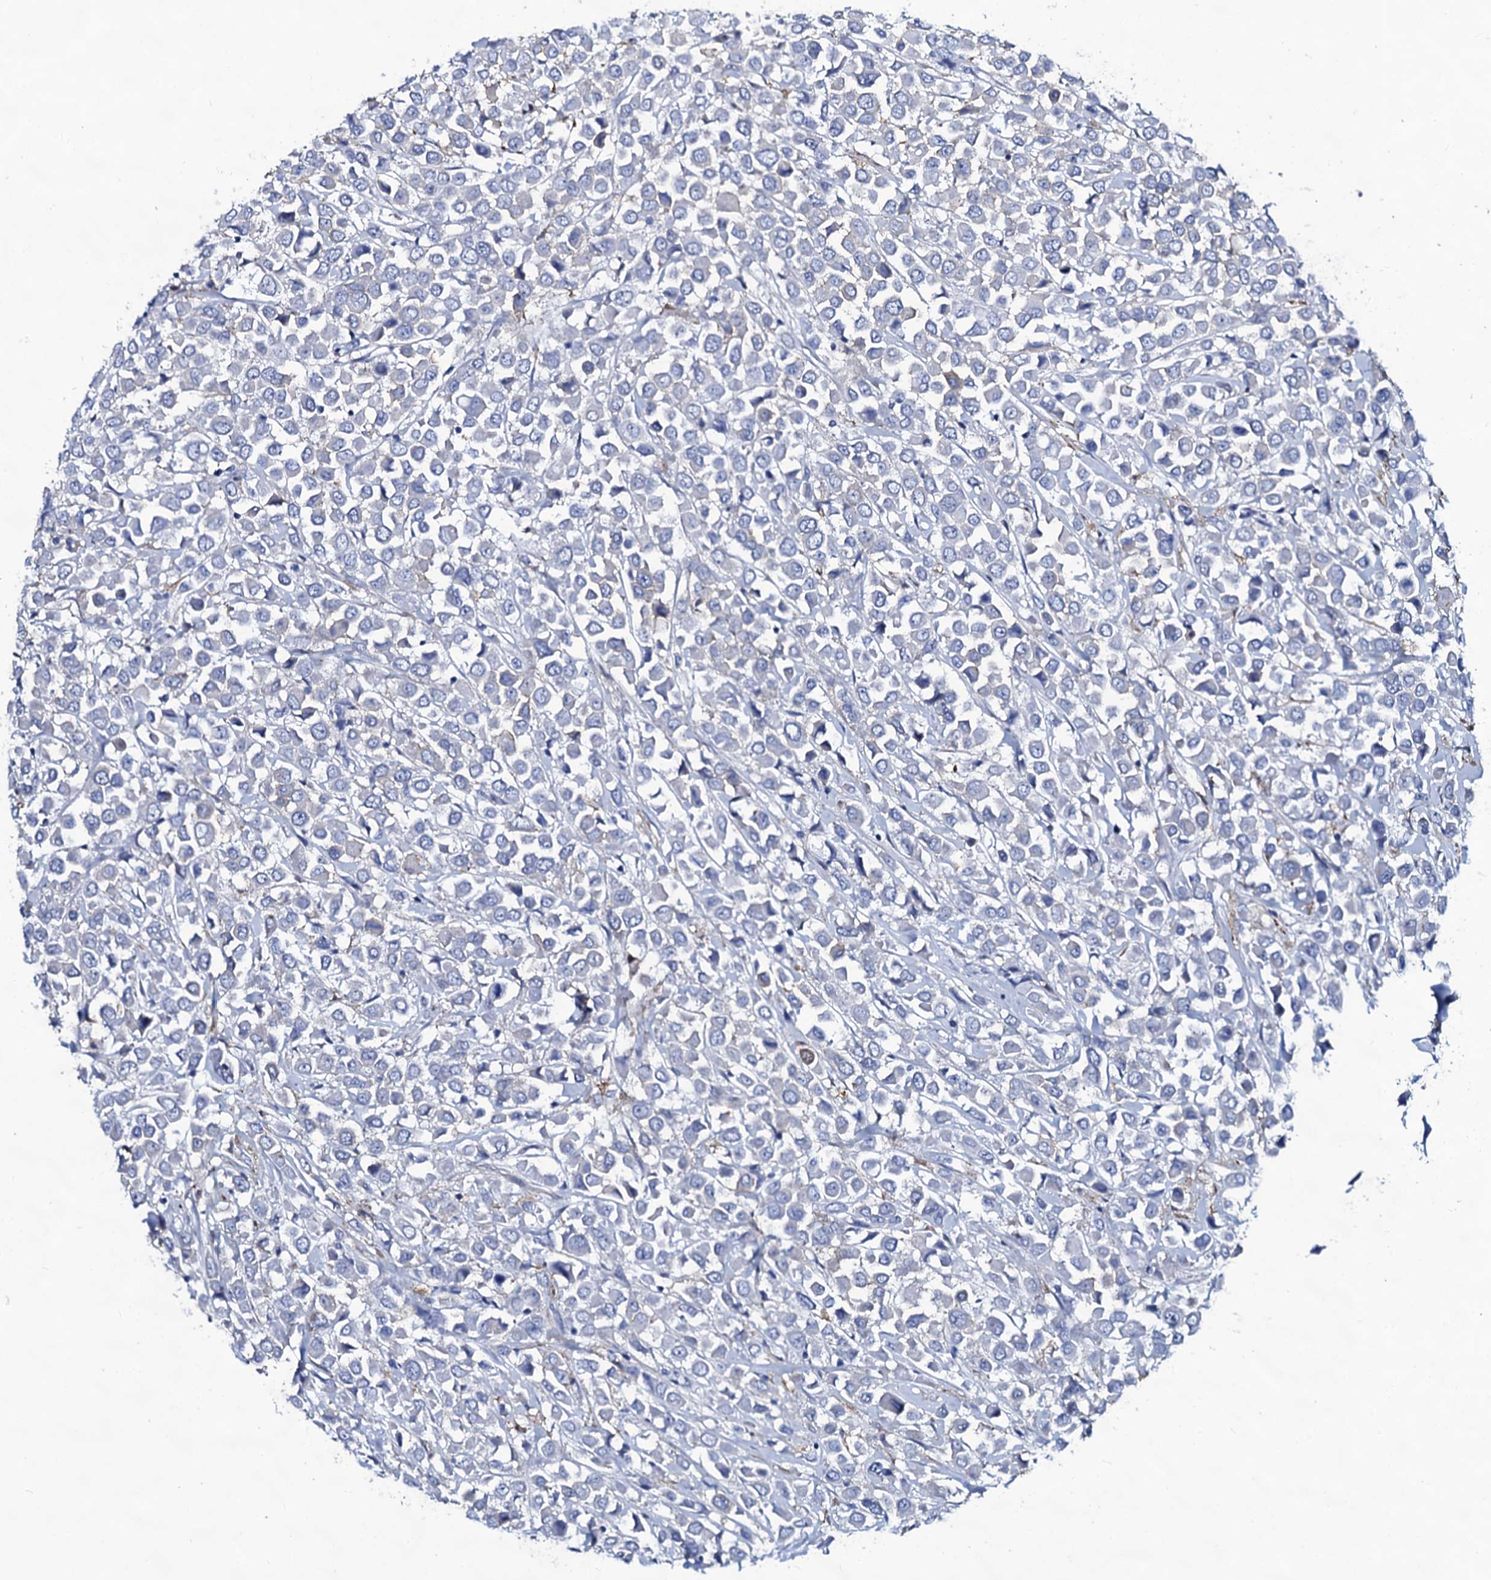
{"staining": {"intensity": "negative", "quantity": "none", "location": "none"}, "tissue": "breast cancer", "cell_type": "Tumor cells", "image_type": "cancer", "snomed": [{"axis": "morphology", "description": "Duct carcinoma"}, {"axis": "topography", "description": "Breast"}], "caption": "Immunohistochemistry (IHC) photomicrograph of human breast cancer (invasive ductal carcinoma) stained for a protein (brown), which reveals no expression in tumor cells.", "gene": "SLC4A7", "patient": {"sex": "female", "age": 61}}